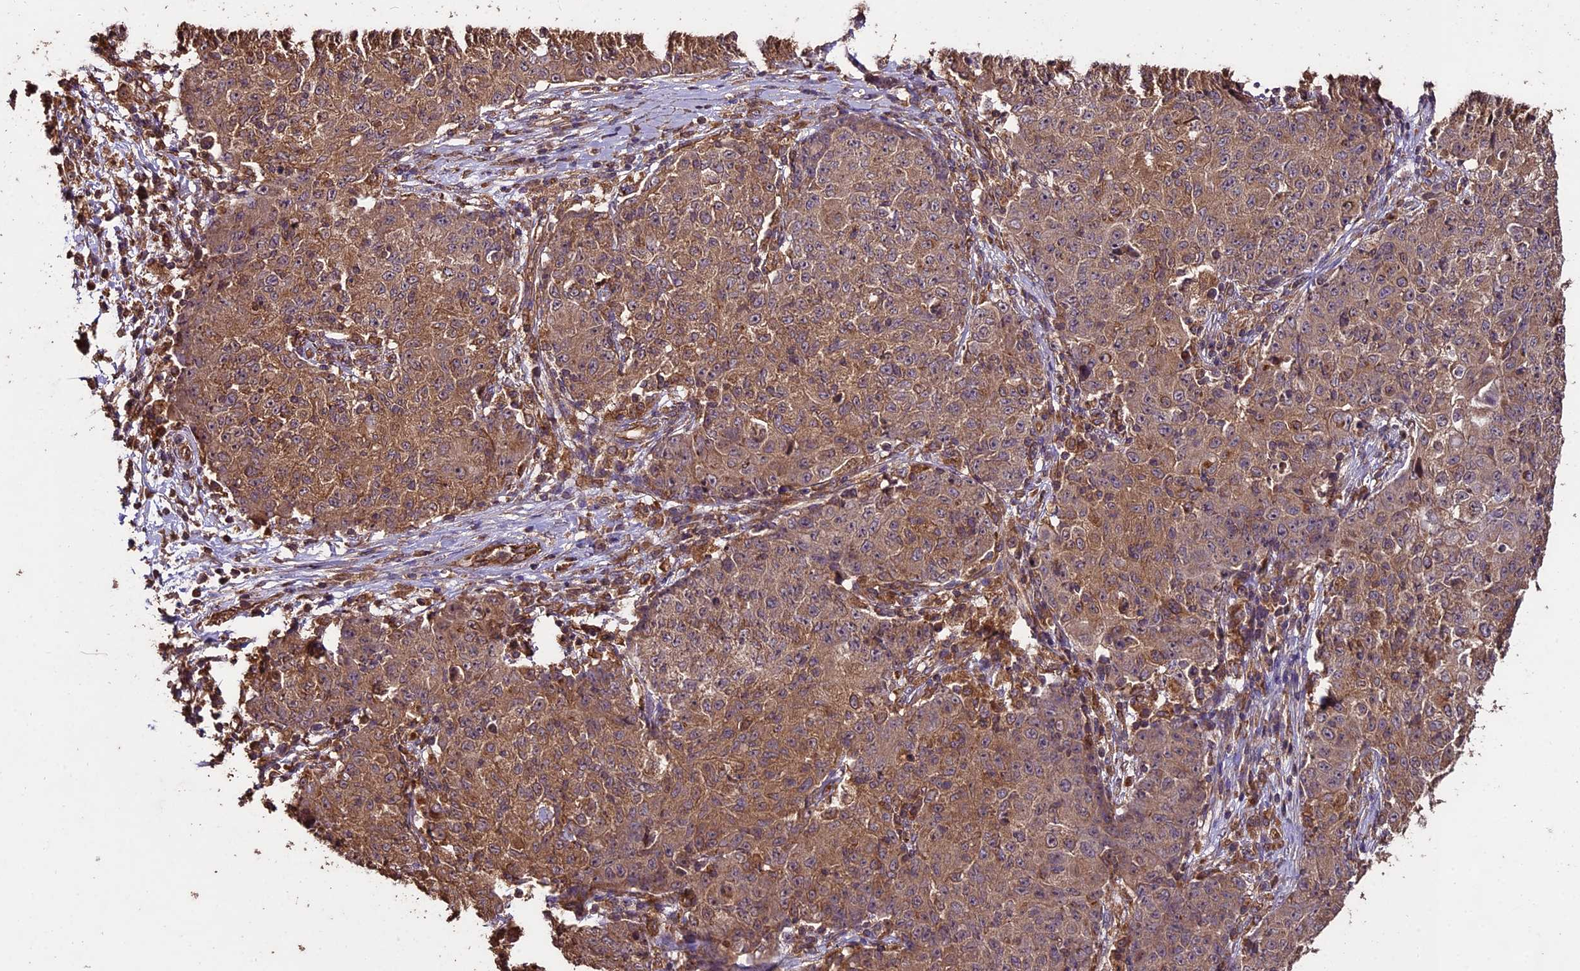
{"staining": {"intensity": "moderate", "quantity": ">75%", "location": "cytoplasmic/membranous"}, "tissue": "ovarian cancer", "cell_type": "Tumor cells", "image_type": "cancer", "snomed": [{"axis": "morphology", "description": "Carcinoma, endometroid"}, {"axis": "topography", "description": "Ovary"}], "caption": "Immunohistochemistry (IHC) (DAB (3,3'-diaminobenzidine)) staining of endometroid carcinoma (ovarian) displays moderate cytoplasmic/membranous protein staining in about >75% of tumor cells. (DAB (3,3'-diaminobenzidine) IHC with brightfield microscopy, high magnification).", "gene": "TTLL10", "patient": {"sex": "female", "age": 42}}